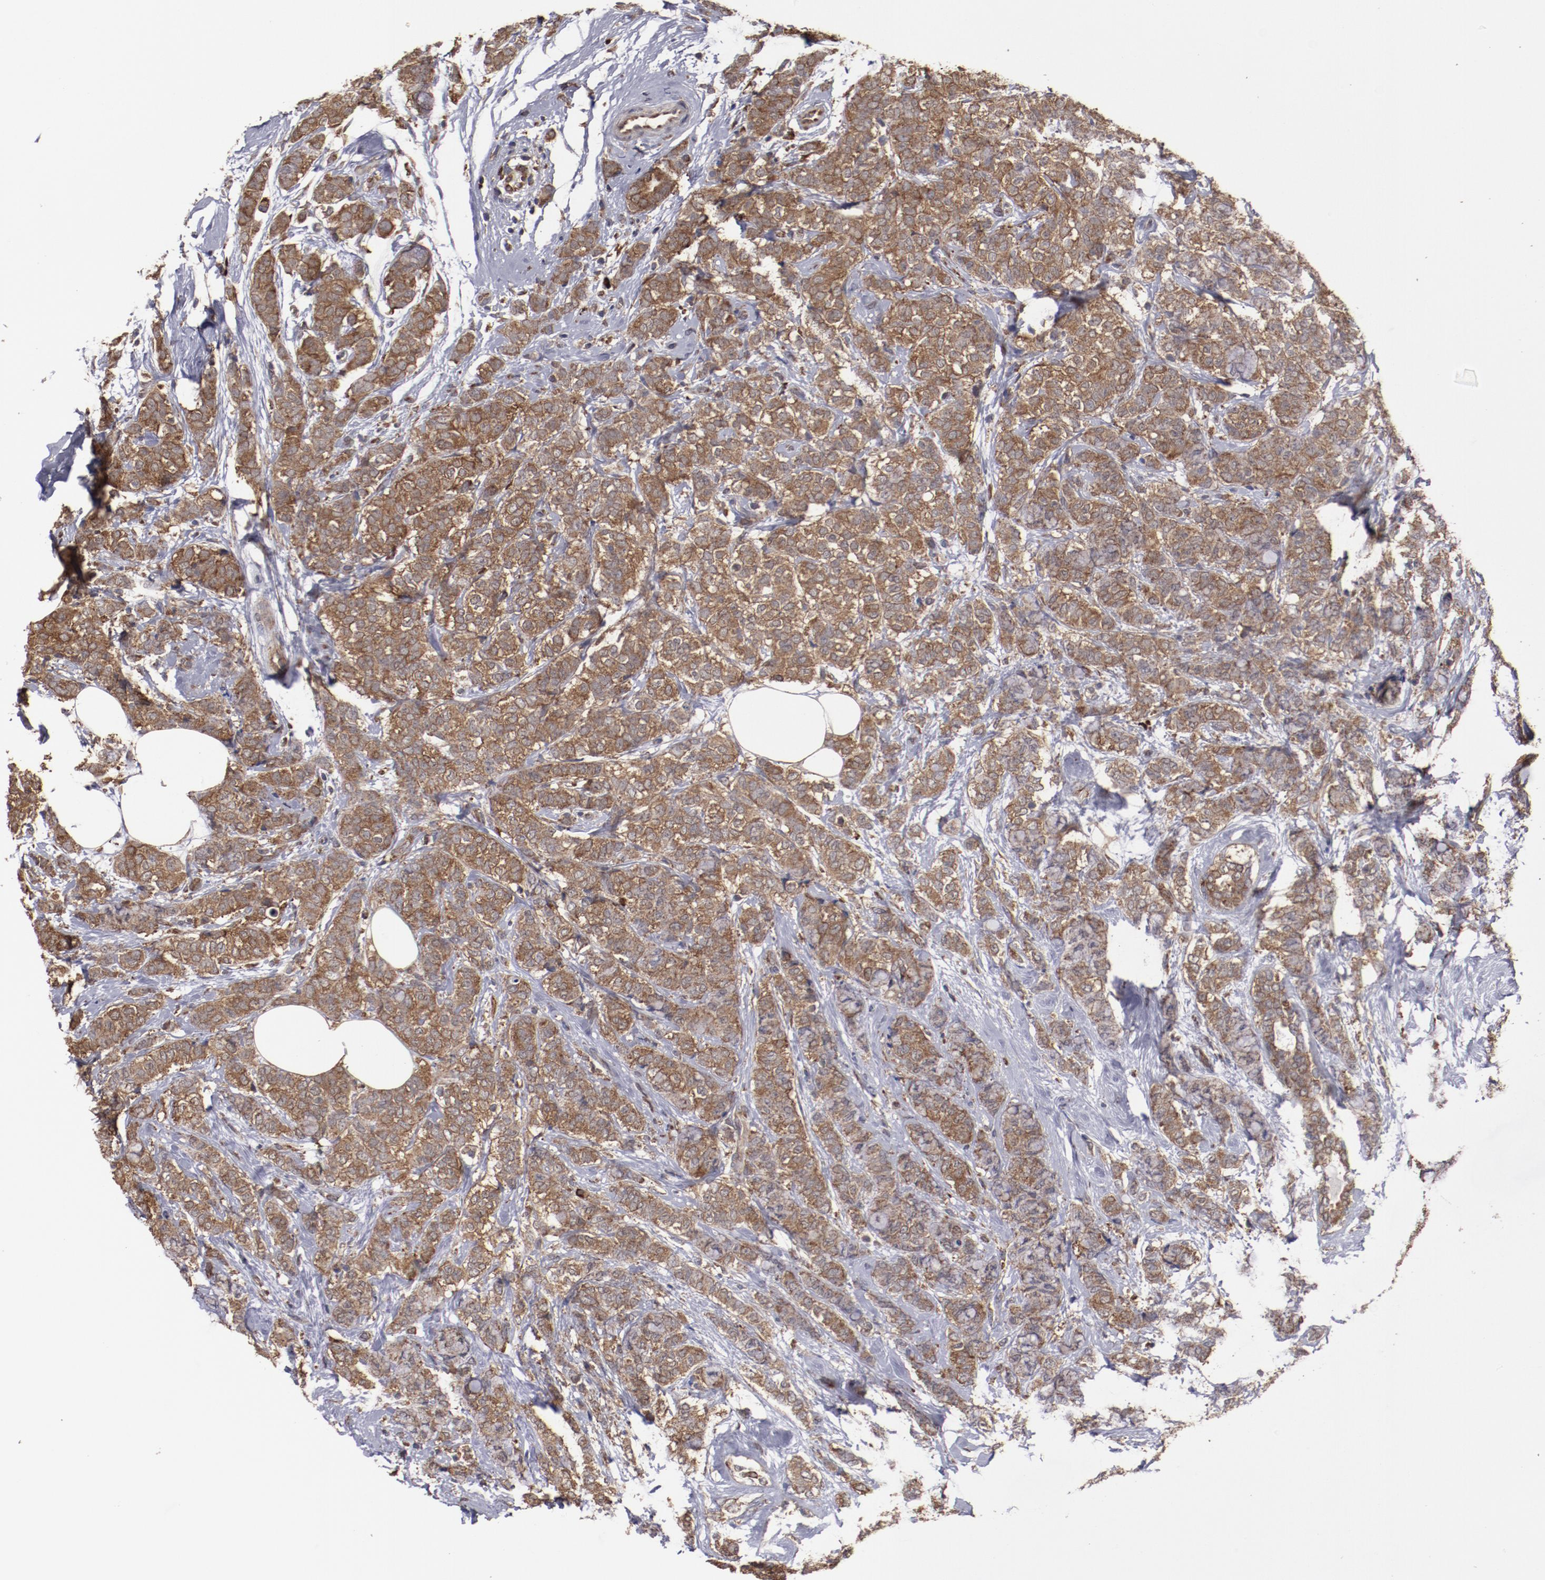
{"staining": {"intensity": "strong", "quantity": ">75%", "location": "cytoplasmic/membranous"}, "tissue": "breast cancer", "cell_type": "Tumor cells", "image_type": "cancer", "snomed": [{"axis": "morphology", "description": "Lobular carcinoma"}, {"axis": "topography", "description": "Breast"}], "caption": "Immunohistochemical staining of human breast cancer (lobular carcinoma) exhibits strong cytoplasmic/membranous protein positivity in about >75% of tumor cells.", "gene": "RPS4Y1", "patient": {"sex": "female", "age": 60}}